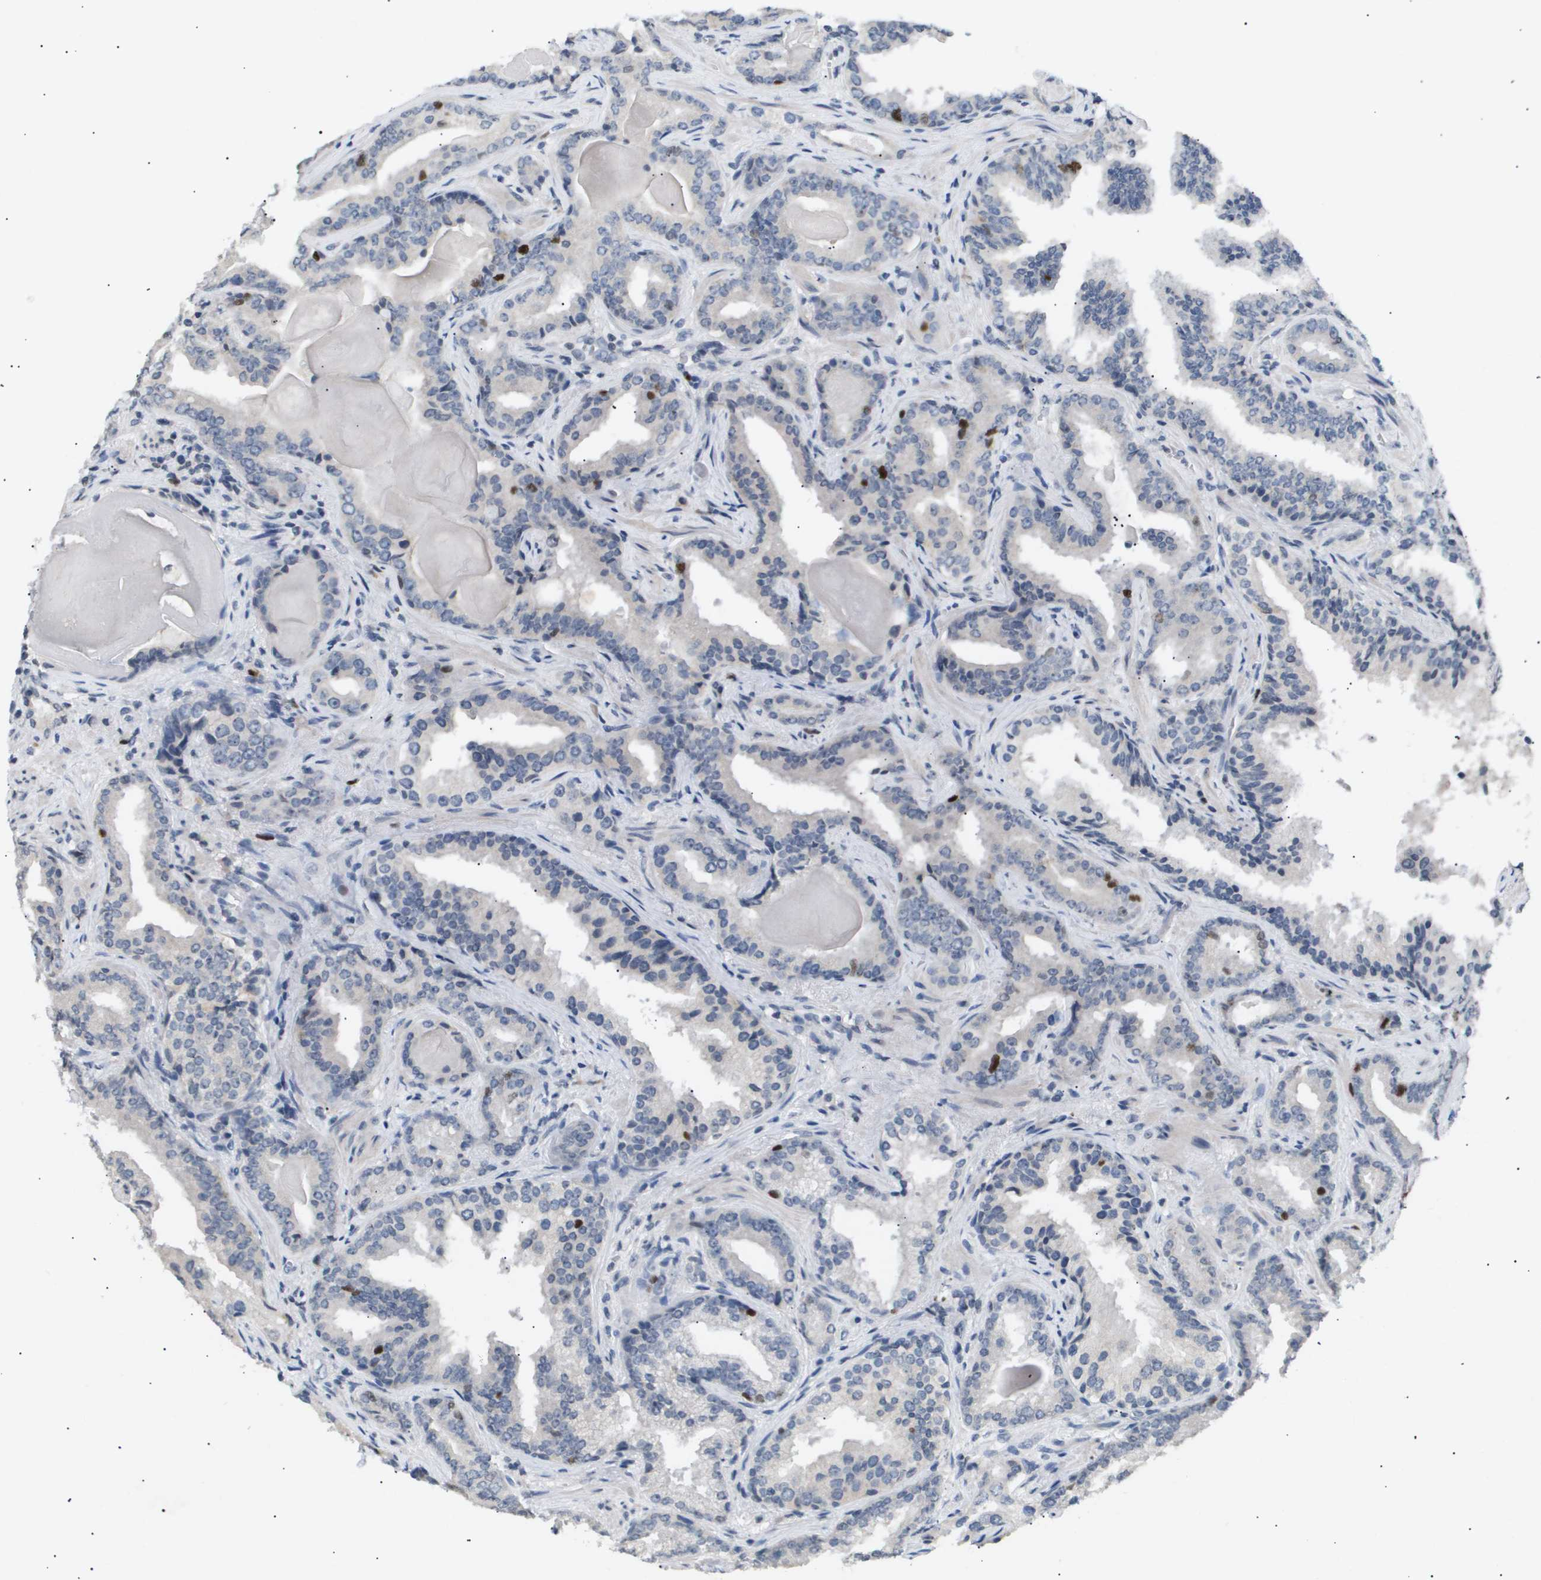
{"staining": {"intensity": "strong", "quantity": "<25%", "location": "nuclear"}, "tissue": "prostate cancer", "cell_type": "Tumor cells", "image_type": "cancer", "snomed": [{"axis": "morphology", "description": "Adenocarcinoma, Low grade"}, {"axis": "topography", "description": "Prostate"}], "caption": "There is medium levels of strong nuclear expression in tumor cells of adenocarcinoma (low-grade) (prostate), as demonstrated by immunohistochemical staining (brown color).", "gene": "ANAPC2", "patient": {"sex": "male", "age": 60}}